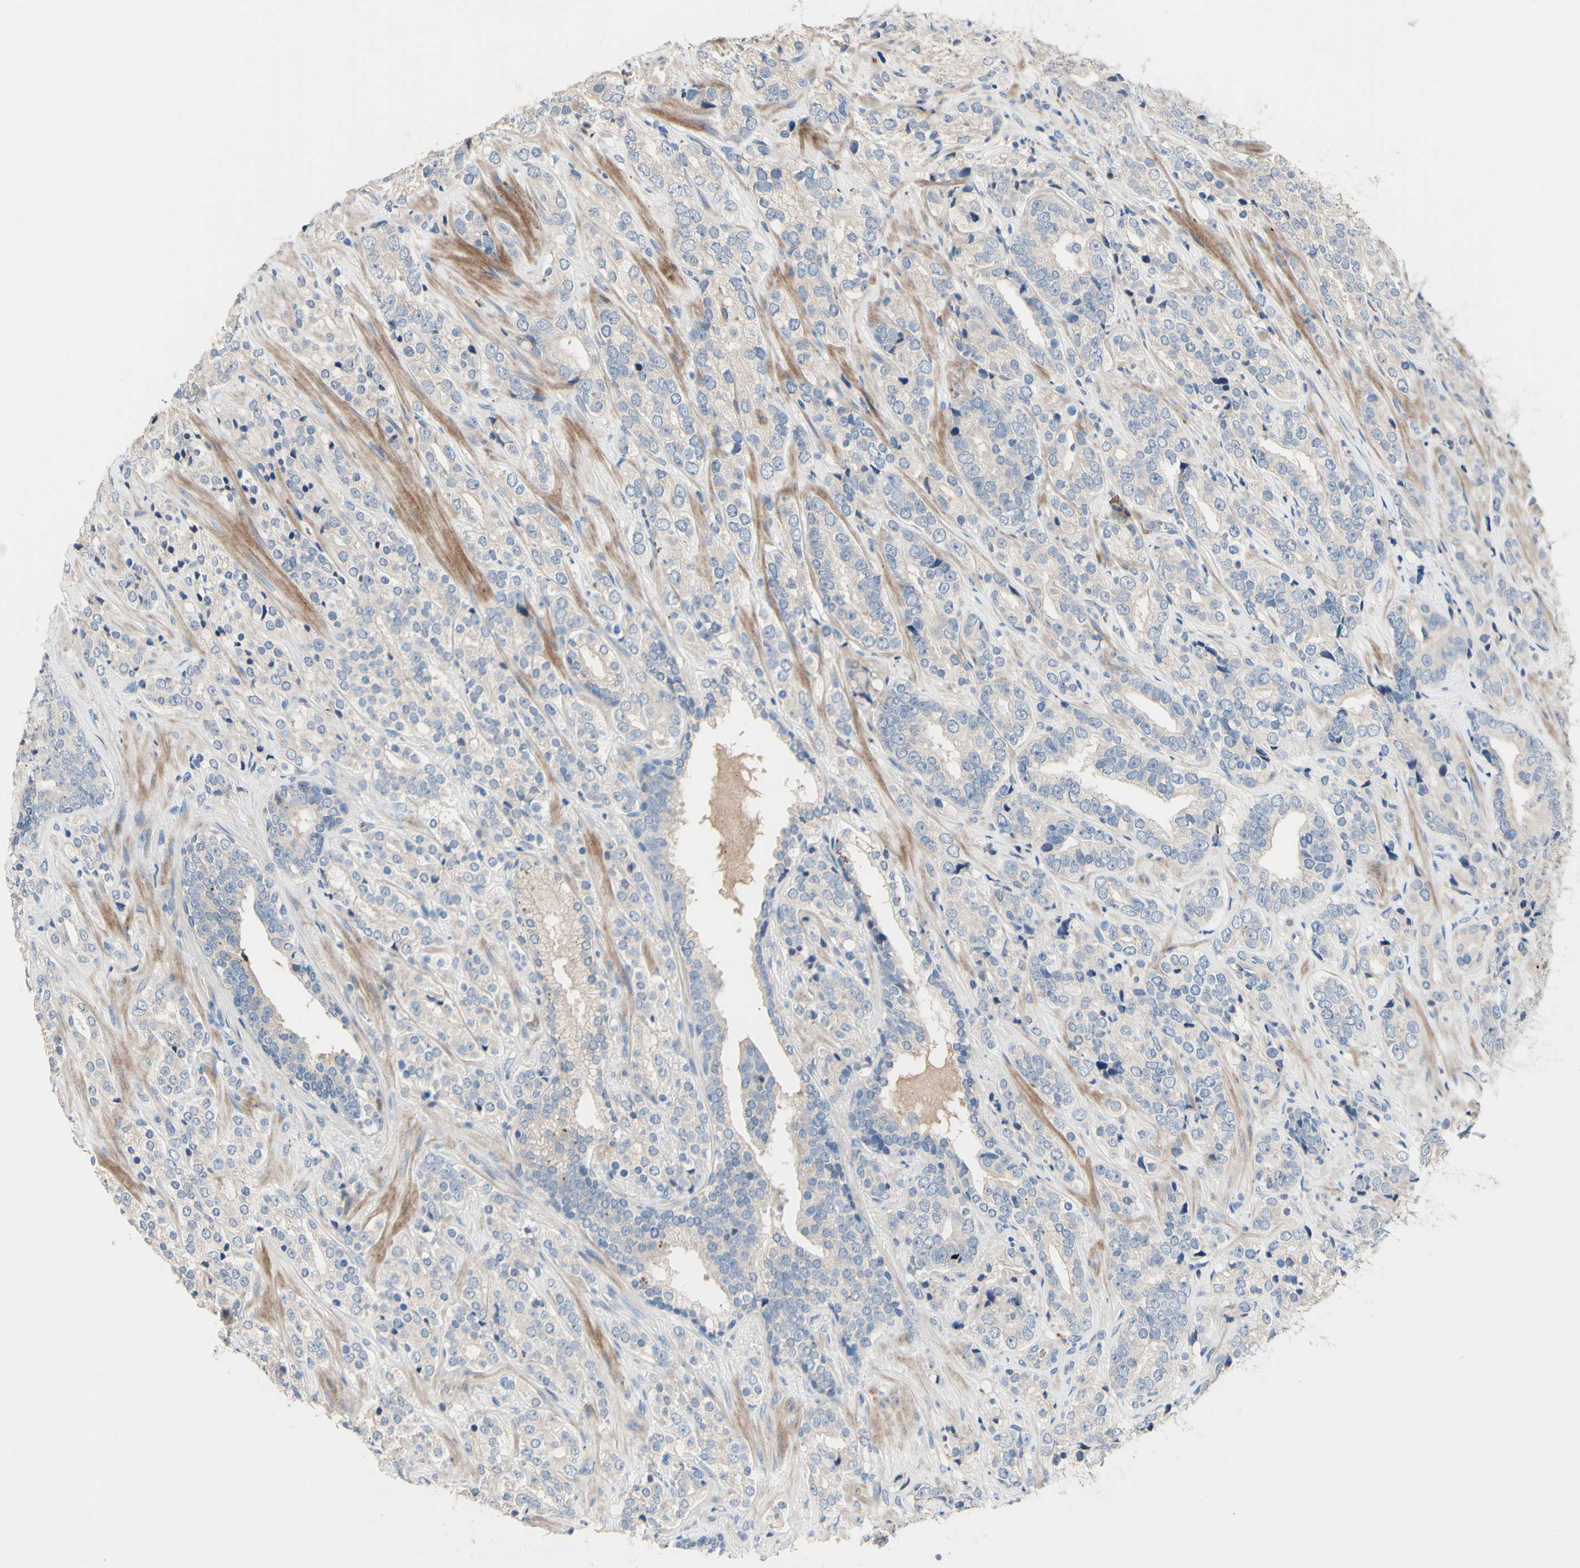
{"staining": {"intensity": "weak", "quantity": ">75%", "location": "cytoplasmic/membranous"}, "tissue": "prostate cancer", "cell_type": "Tumor cells", "image_type": "cancer", "snomed": [{"axis": "morphology", "description": "Adenocarcinoma, High grade"}, {"axis": "topography", "description": "Prostate"}], "caption": "IHC (DAB (3,3'-diaminobenzidine)) staining of high-grade adenocarcinoma (prostate) exhibits weak cytoplasmic/membranous protein positivity in approximately >75% of tumor cells.", "gene": "CDON", "patient": {"sex": "male", "age": 71}}